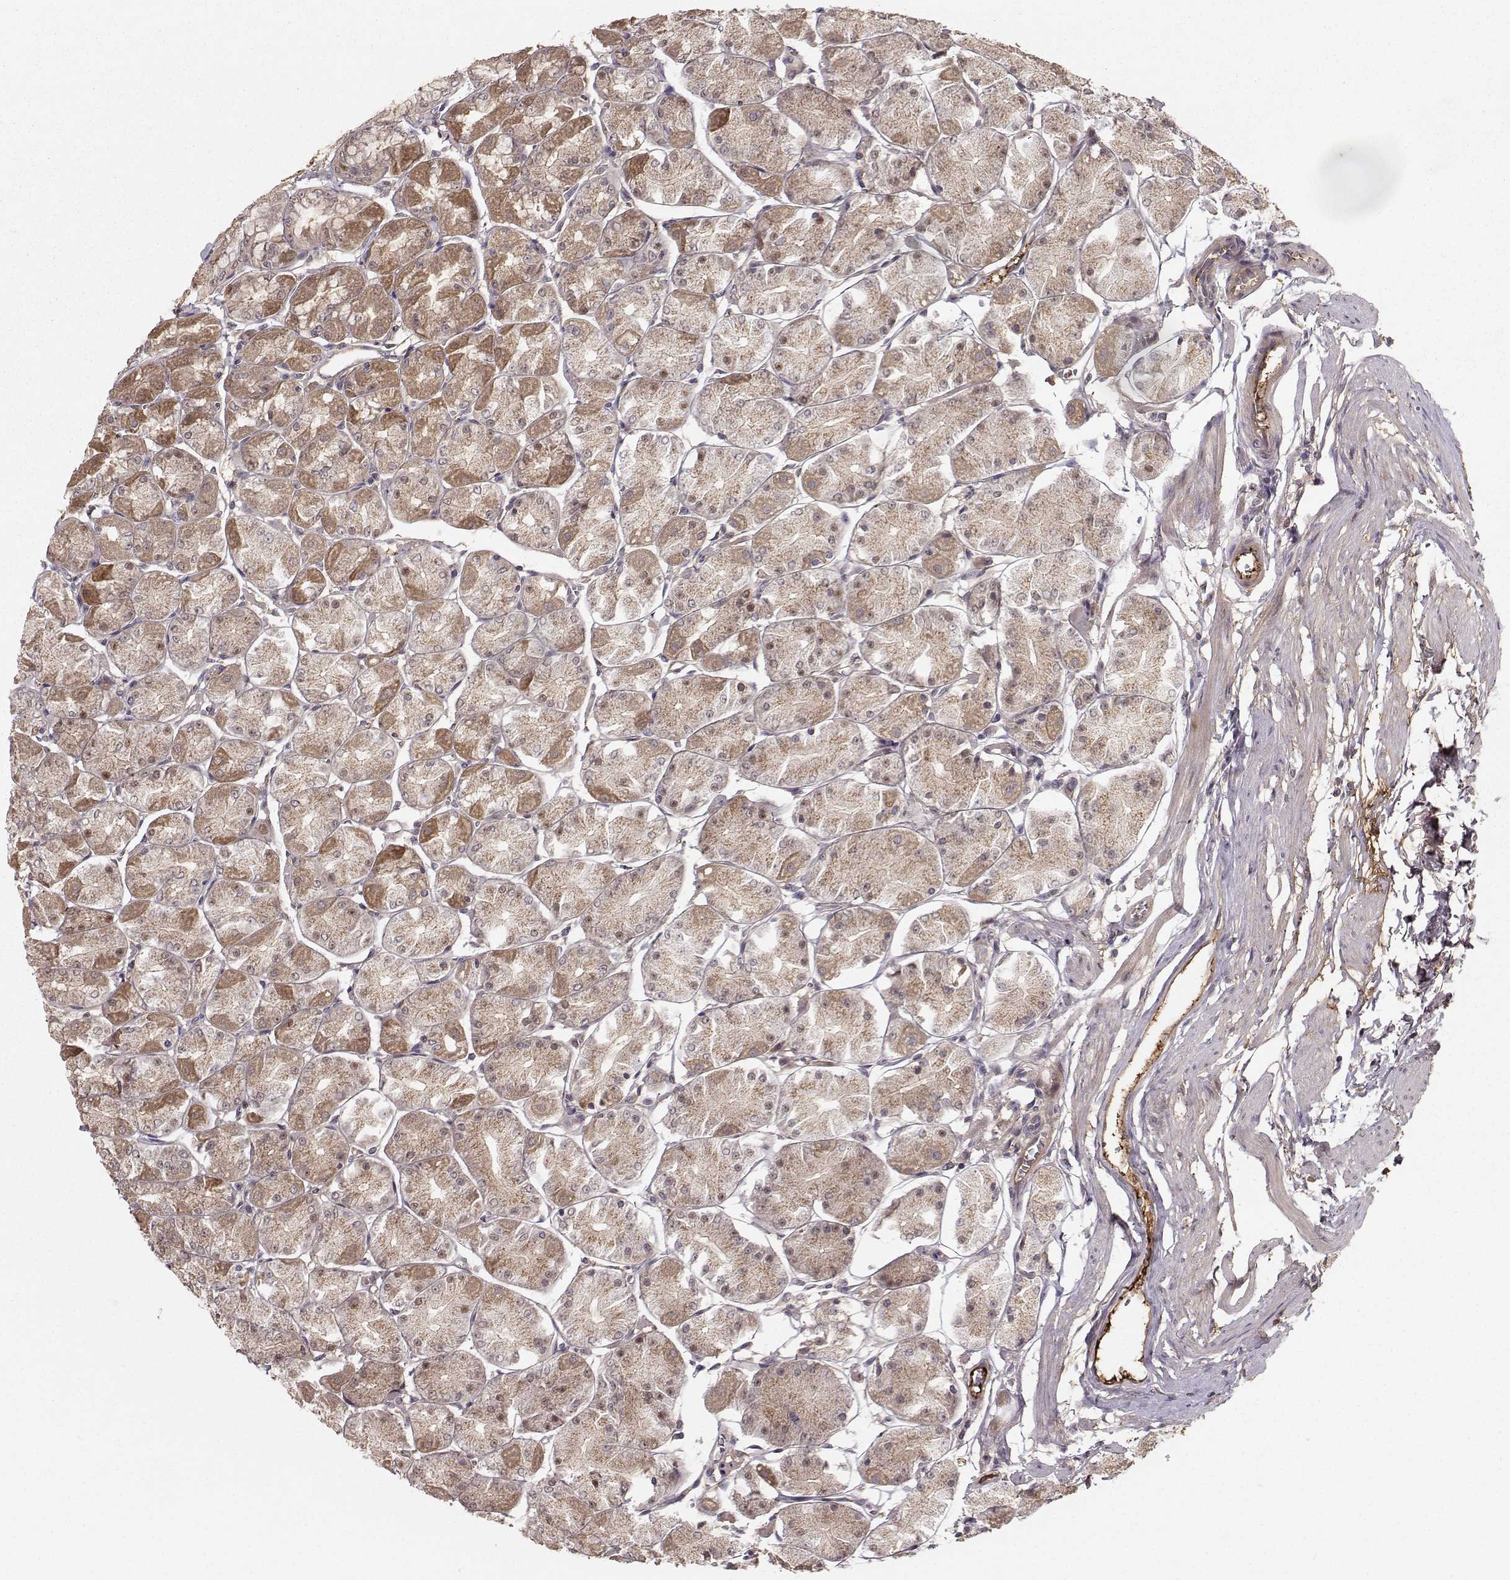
{"staining": {"intensity": "moderate", "quantity": "25%-75%", "location": "cytoplasmic/membranous"}, "tissue": "stomach", "cell_type": "Glandular cells", "image_type": "normal", "snomed": [{"axis": "morphology", "description": "Normal tissue, NOS"}, {"axis": "topography", "description": "Stomach, upper"}], "caption": "A brown stain labels moderate cytoplasmic/membranous expression of a protein in glandular cells of unremarkable stomach. The protein is stained brown, and the nuclei are stained in blue (DAB IHC with brightfield microscopy, high magnification).", "gene": "WNT6", "patient": {"sex": "male", "age": 60}}